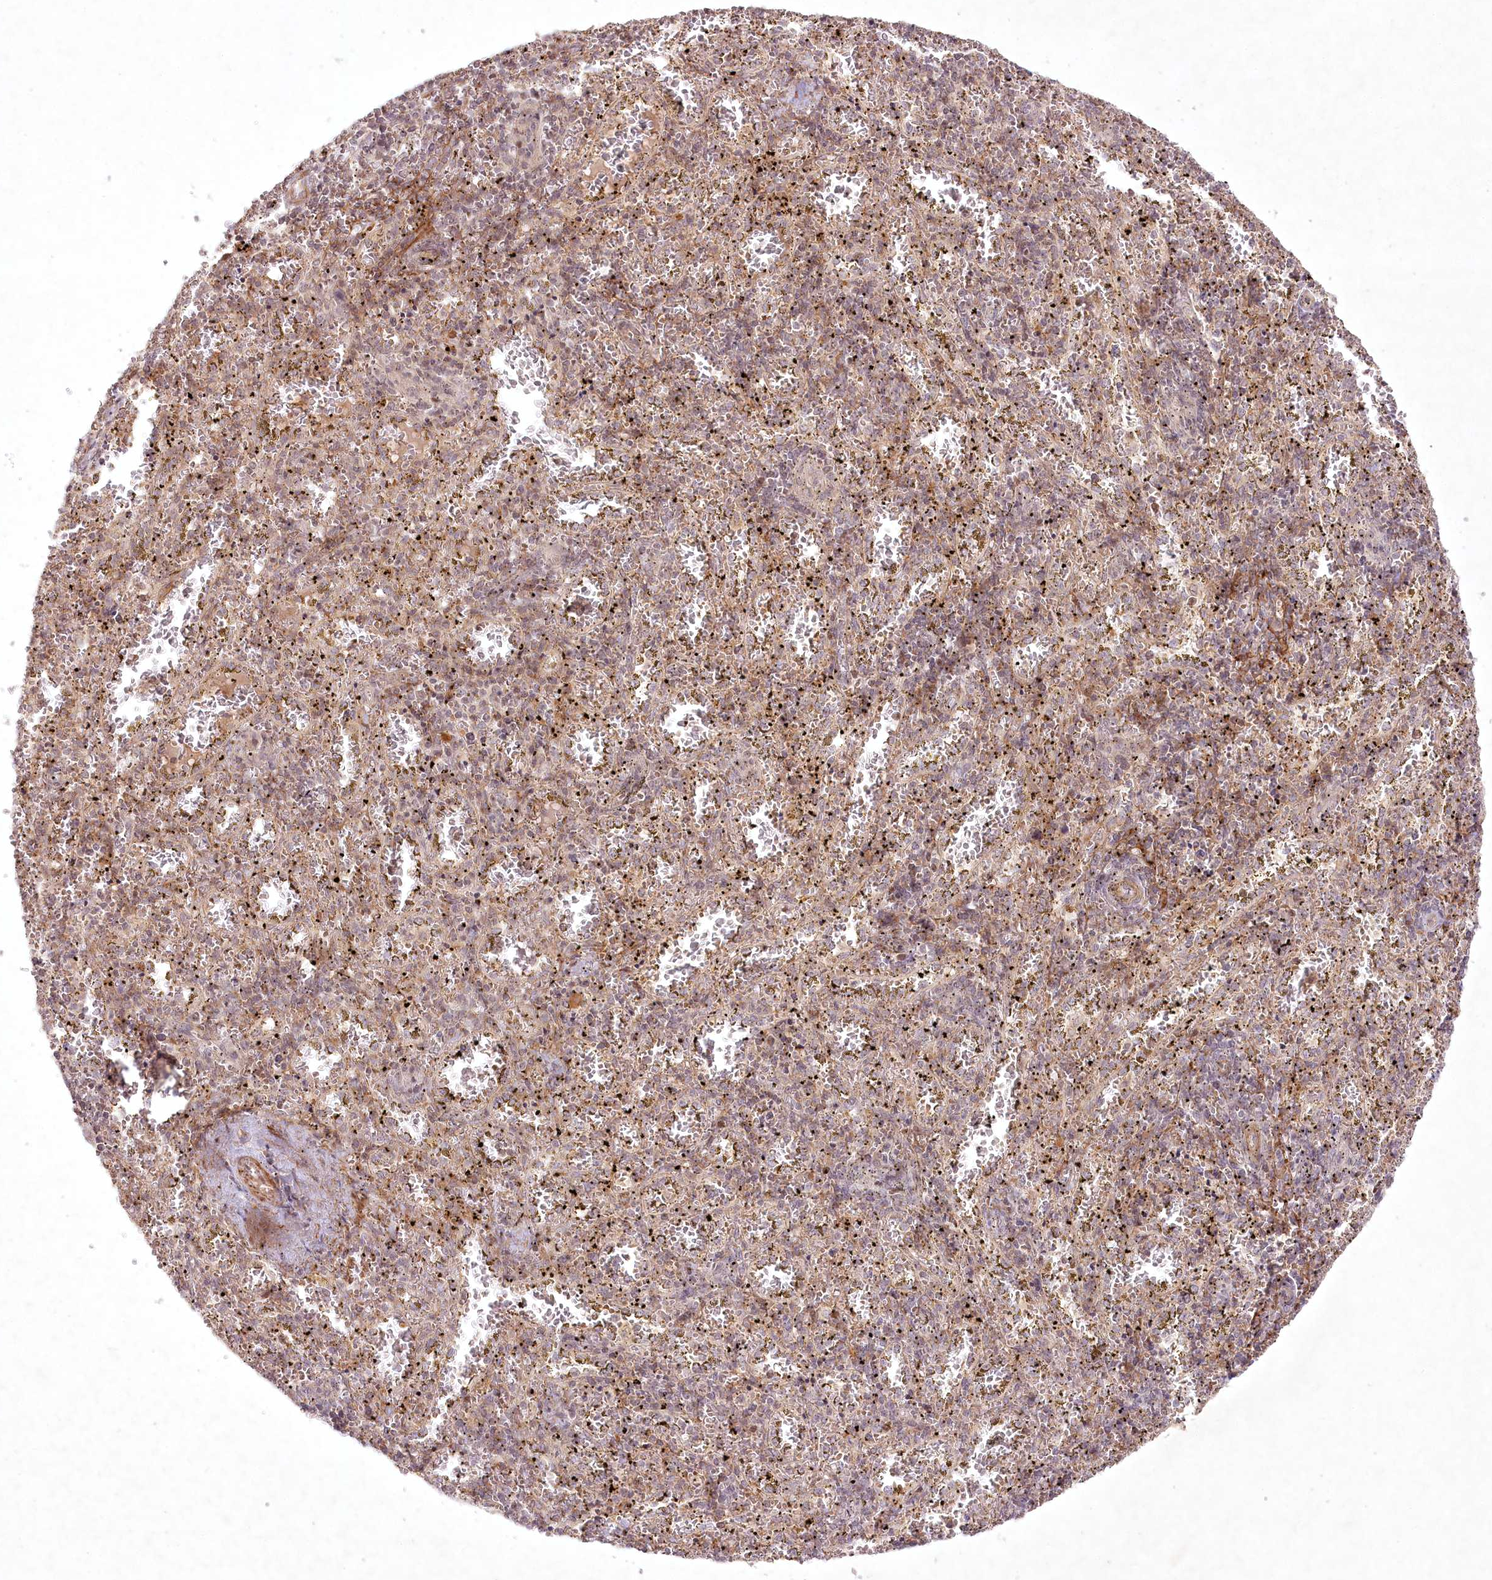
{"staining": {"intensity": "moderate", "quantity": "<25%", "location": "cytoplasmic/membranous"}, "tissue": "spleen", "cell_type": "Cells in red pulp", "image_type": "normal", "snomed": [{"axis": "morphology", "description": "Normal tissue, NOS"}, {"axis": "topography", "description": "Spleen"}], "caption": "This is a photomicrograph of immunohistochemistry (IHC) staining of benign spleen, which shows moderate expression in the cytoplasmic/membranous of cells in red pulp.", "gene": "SH2D3A", "patient": {"sex": "male", "age": 11}}